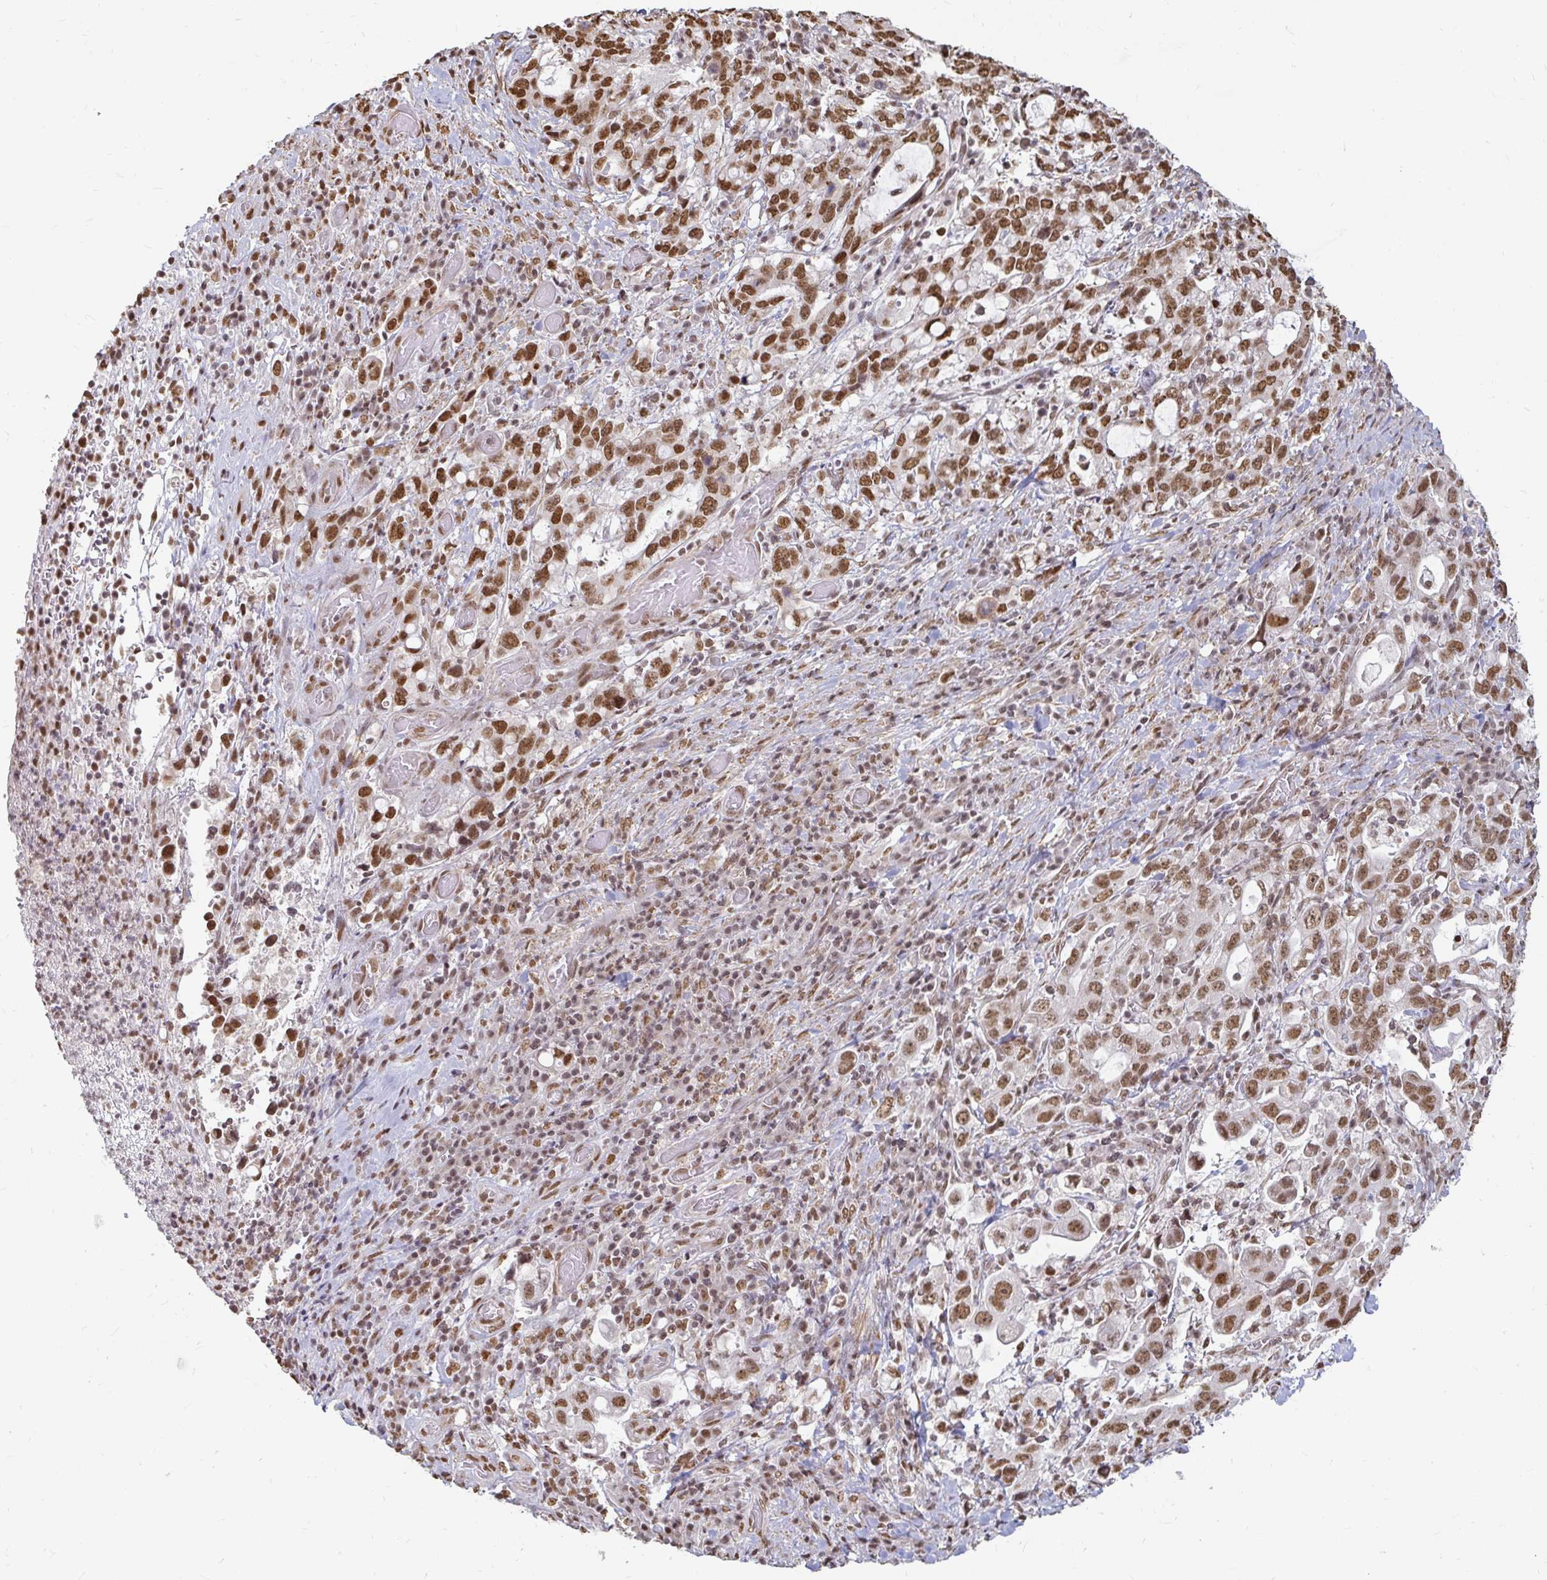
{"staining": {"intensity": "moderate", "quantity": ">75%", "location": "nuclear"}, "tissue": "stomach cancer", "cell_type": "Tumor cells", "image_type": "cancer", "snomed": [{"axis": "morphology", "description": "Adenocarcinoma, NOS"}, {"axis": "topography", "description": "Stomach, upper"}, {"axis": "topography", "description": "Stomach"}], "caption": "A high-resolution histopathology image shows IHC staining of stomach cancer, which displays moderate nuclear staining in about >75% of tumor cells. (brown staining indicates protein expression, while blue staining denotes nuclei).", "gene": "HNRNPU", "patient": {"sex": "male", "age": 62}}